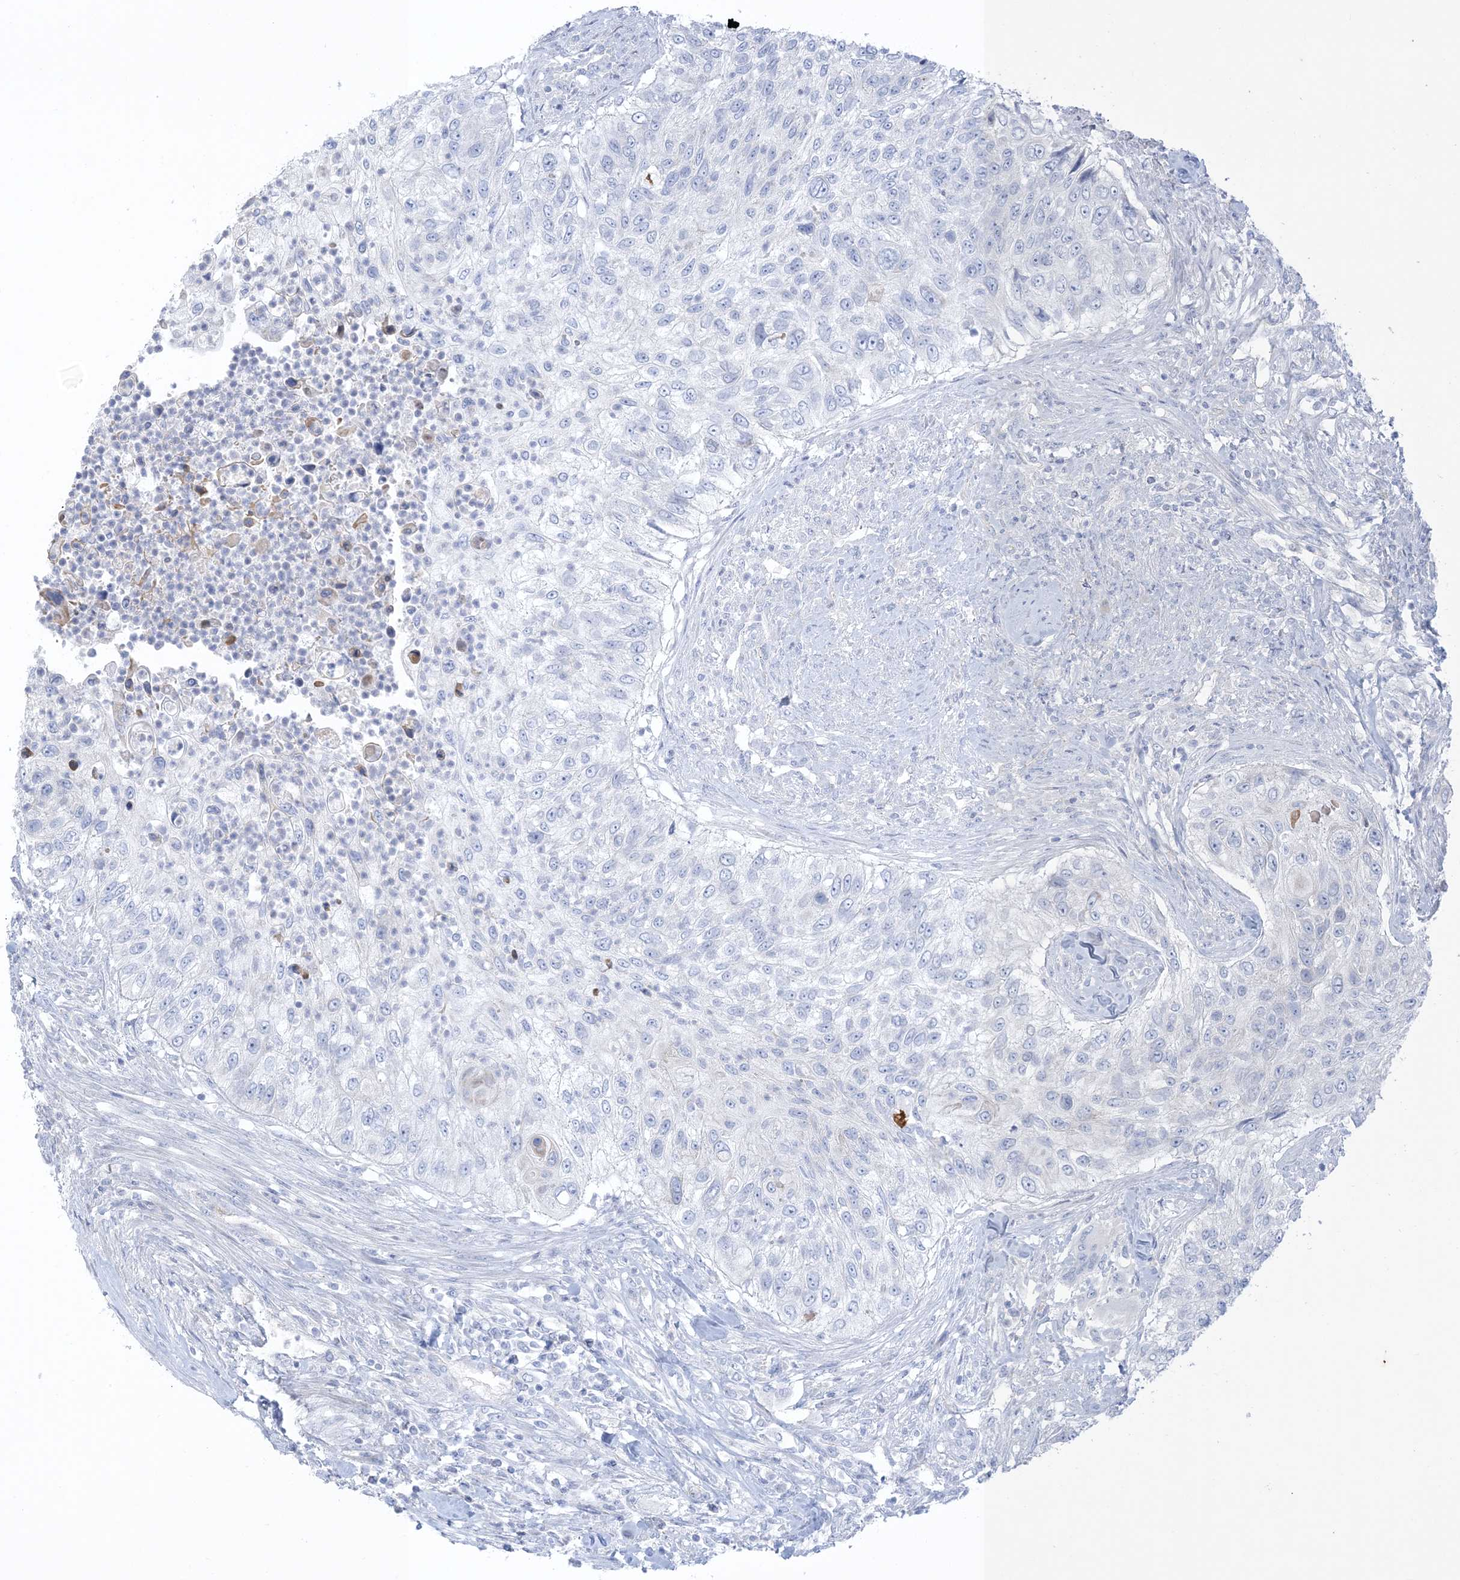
{"staining": {"intensity": "negative", "quantity": "none", "location": "none"}, "tissue": "urothelial cancer", "cell_type": "Tumor cells", "image_type": "cancer", "snomed": [{"axis": "morphology", "description": "Urothelial carcinoma, High grade"}, {"axis": "topography", "description": "Urinary bladder"}], "caption": "Protein analysis of urothelial cancer reveals no significant expression in tumor cells.", "gene": "XIRP2", "patient": {"sex": "female", "age": 60}}